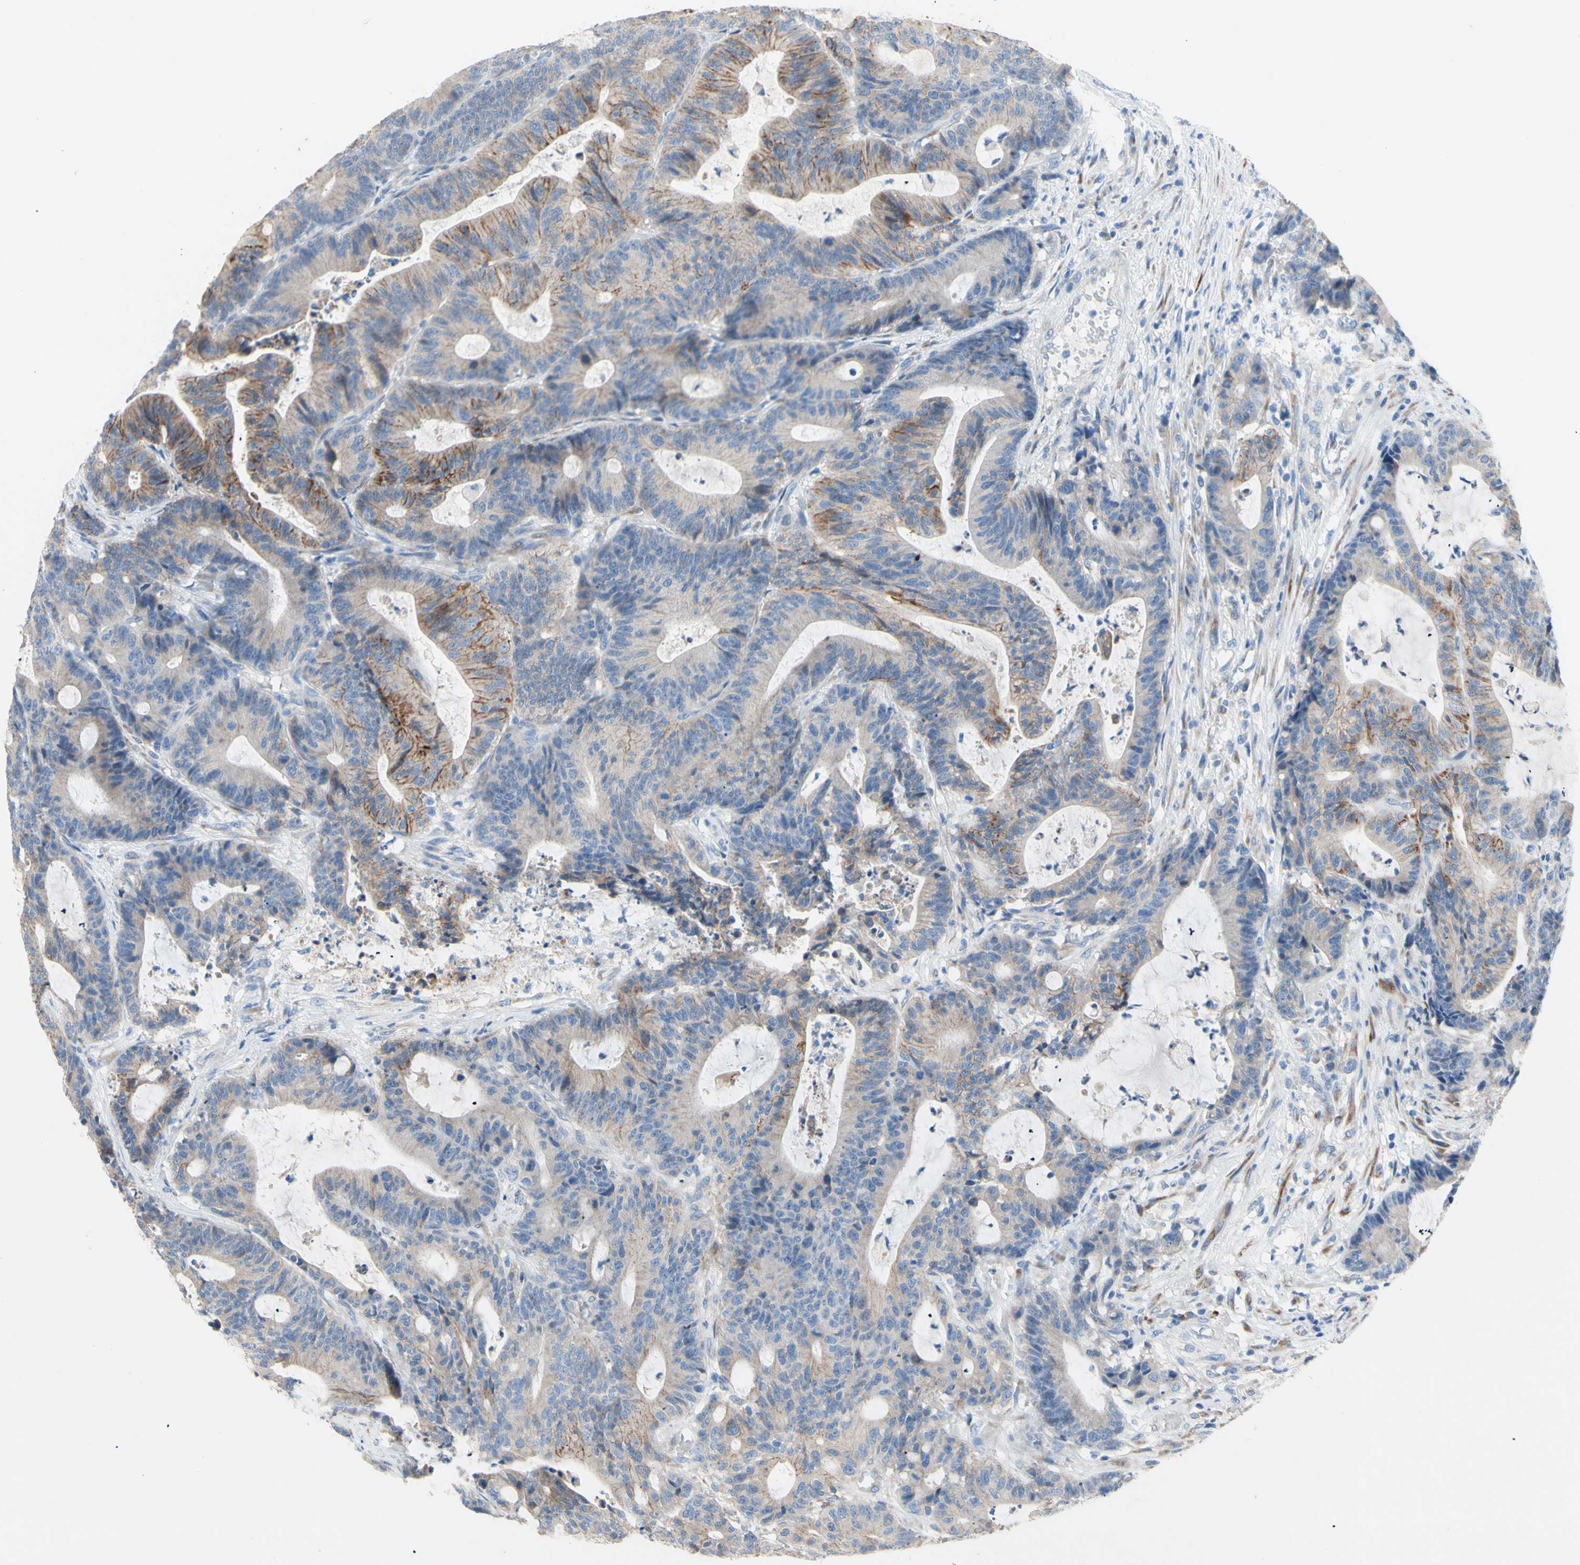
{"staining": {"intensity": "moderate", "quantity": "<25%", "location": "cytoplasmic/membranous"}, "tissue": "colorectal cancer", "cell_type": "Tumor cells", "image_type": "cancer", "snomed": [{"axis": "morphology", "description": "Adenocarcinoma, NOS"}, {"axis": "topography", "description": "Colon"}], "caption": "The micrograph exhibits staining of colorectal cancer (adenocarcinoma), revealing moderate cytoplasmic/membranous protein staining (brown color) within tumor cells.", "gene": "TMIGD2", "patient": {"sex": "female", "age": 84}}